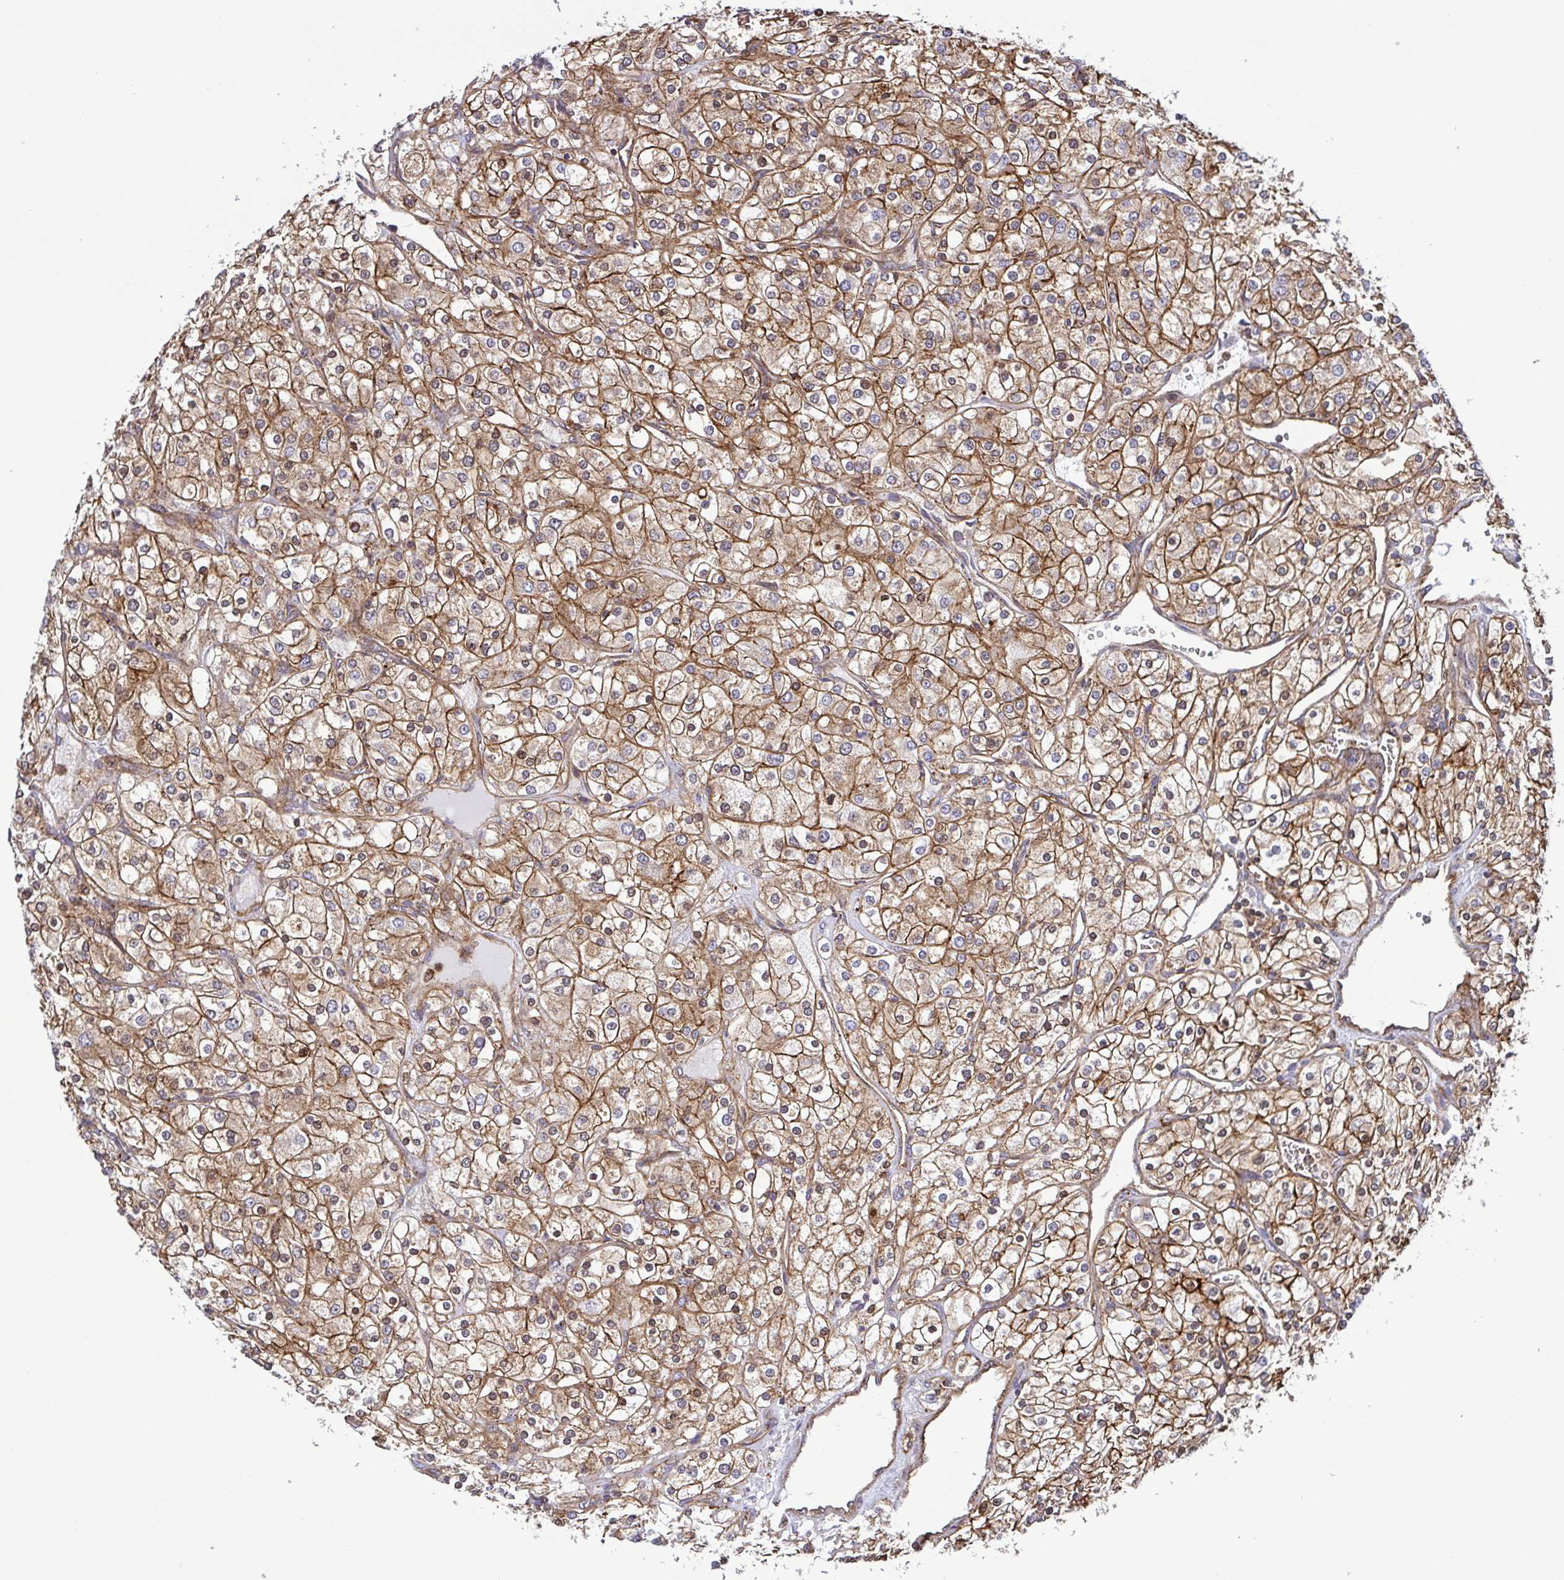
{"staining": {"intensity": "moderate", "quantity": ">75%", "location": "cytoplasmic/membranous"}, "tissue": "renal cancer", "cell_type": "Tumor cells", "image_type": "cancer", "snomed": [{"axis": "morphology", "description": "Adenocarcinoma, NOS"}, {"axis": "topography", "description": "Kidney"}], "caption": "A photomicrograph of renal cancer stained for a protein exhibits moderate cytoplasmic/membranous brown staining in tumor cells.", "gene": "CHMP1B", "patient": {"sex": "male", "age": 80}}